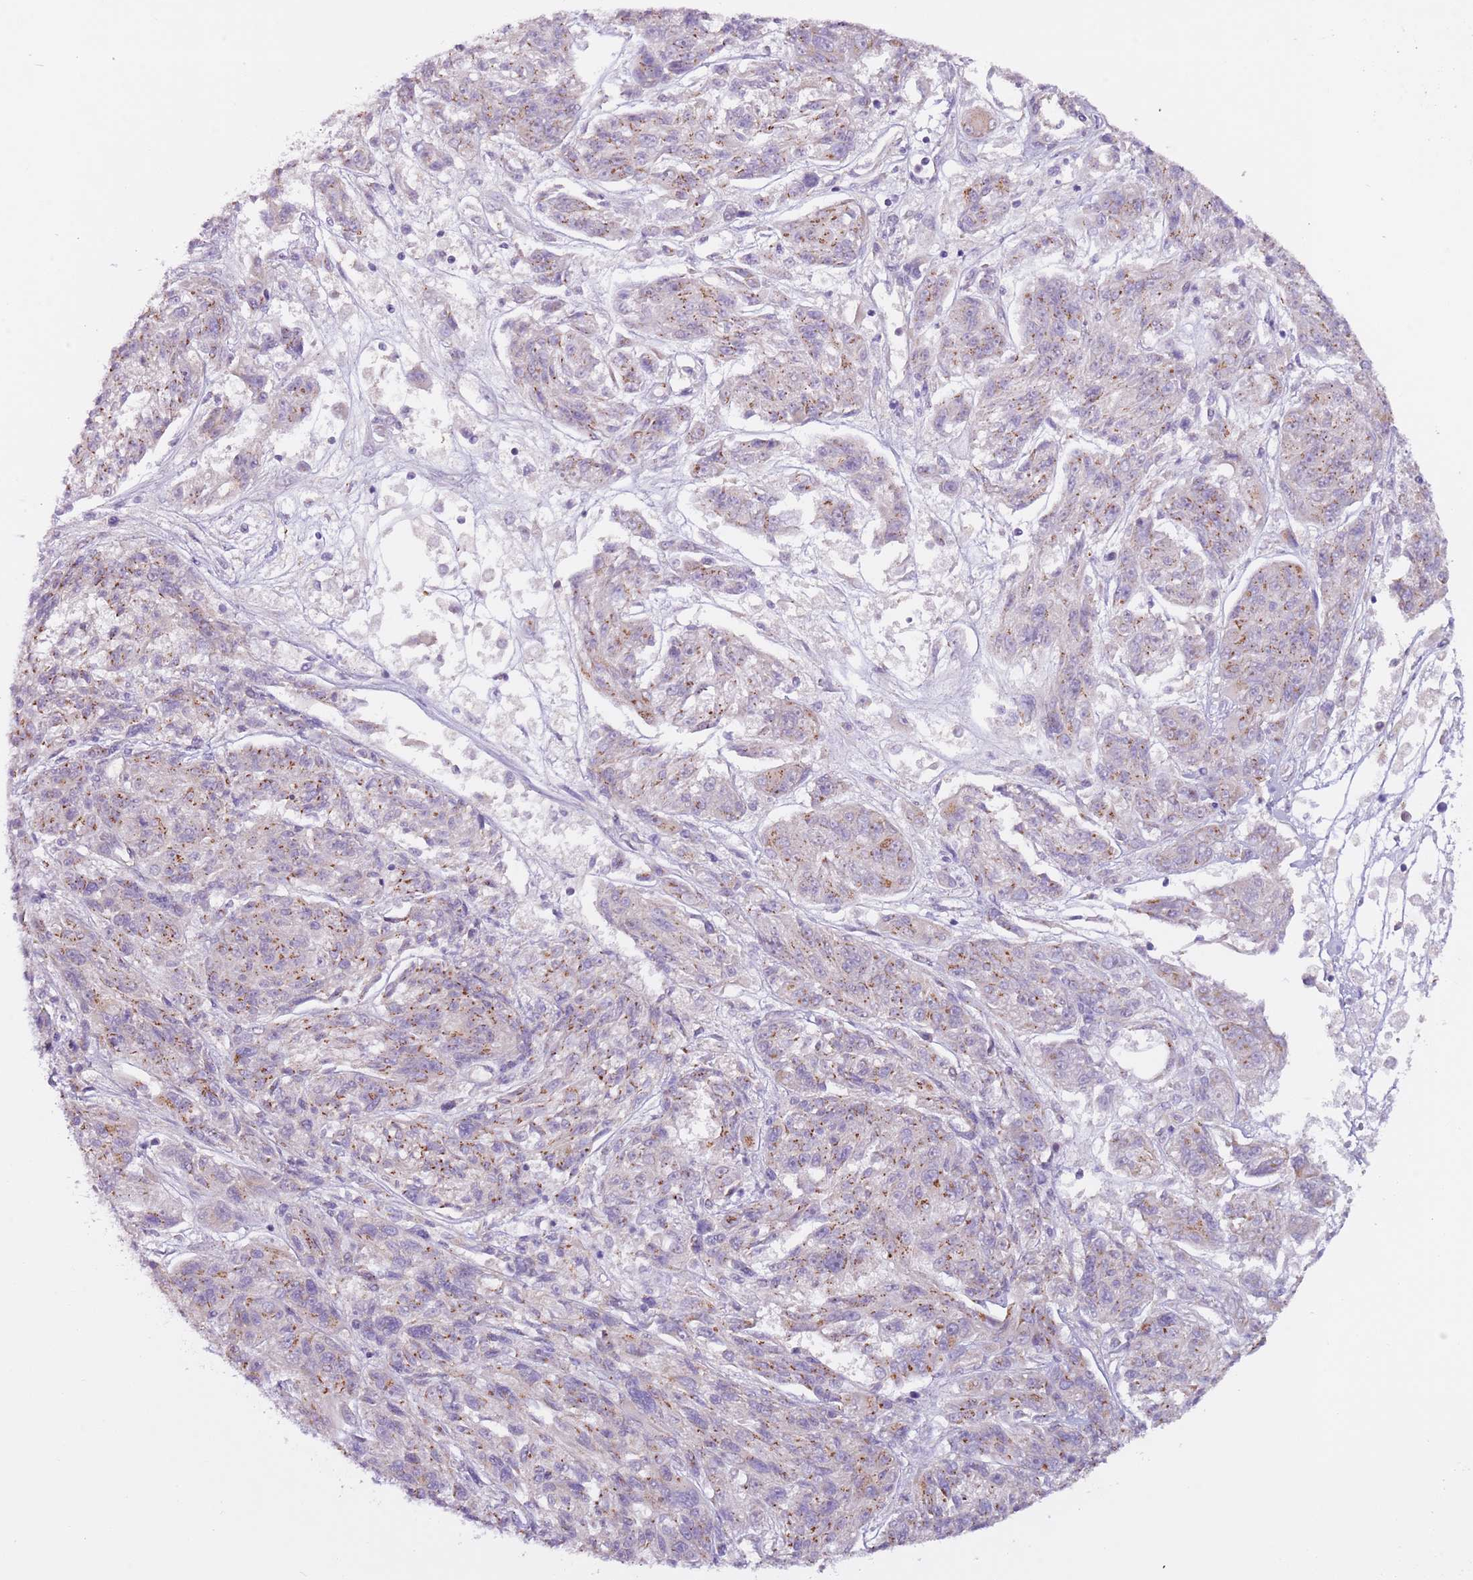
{"staining": {"intensity": "moderate", "quantity": "25%-75%", "location": "cytoplasmic/membranous"}, "tissue": "melanoma", "cell_type": "Tumor cells", "image_type": "cancer", "snomed": [{"axis": "morphology", "description": "Malignant melanoma, NOS"}, {"axis": "topography", "description": "Skin"}], "caption": "Melanoma was stained to show a protein in brown. There is medium levels of moderate cytoplasmic/membranous positivity in about 25%-75% of tumor cells.", "gene": "MRO", "patient": {"sex": "male", "age": 53}}